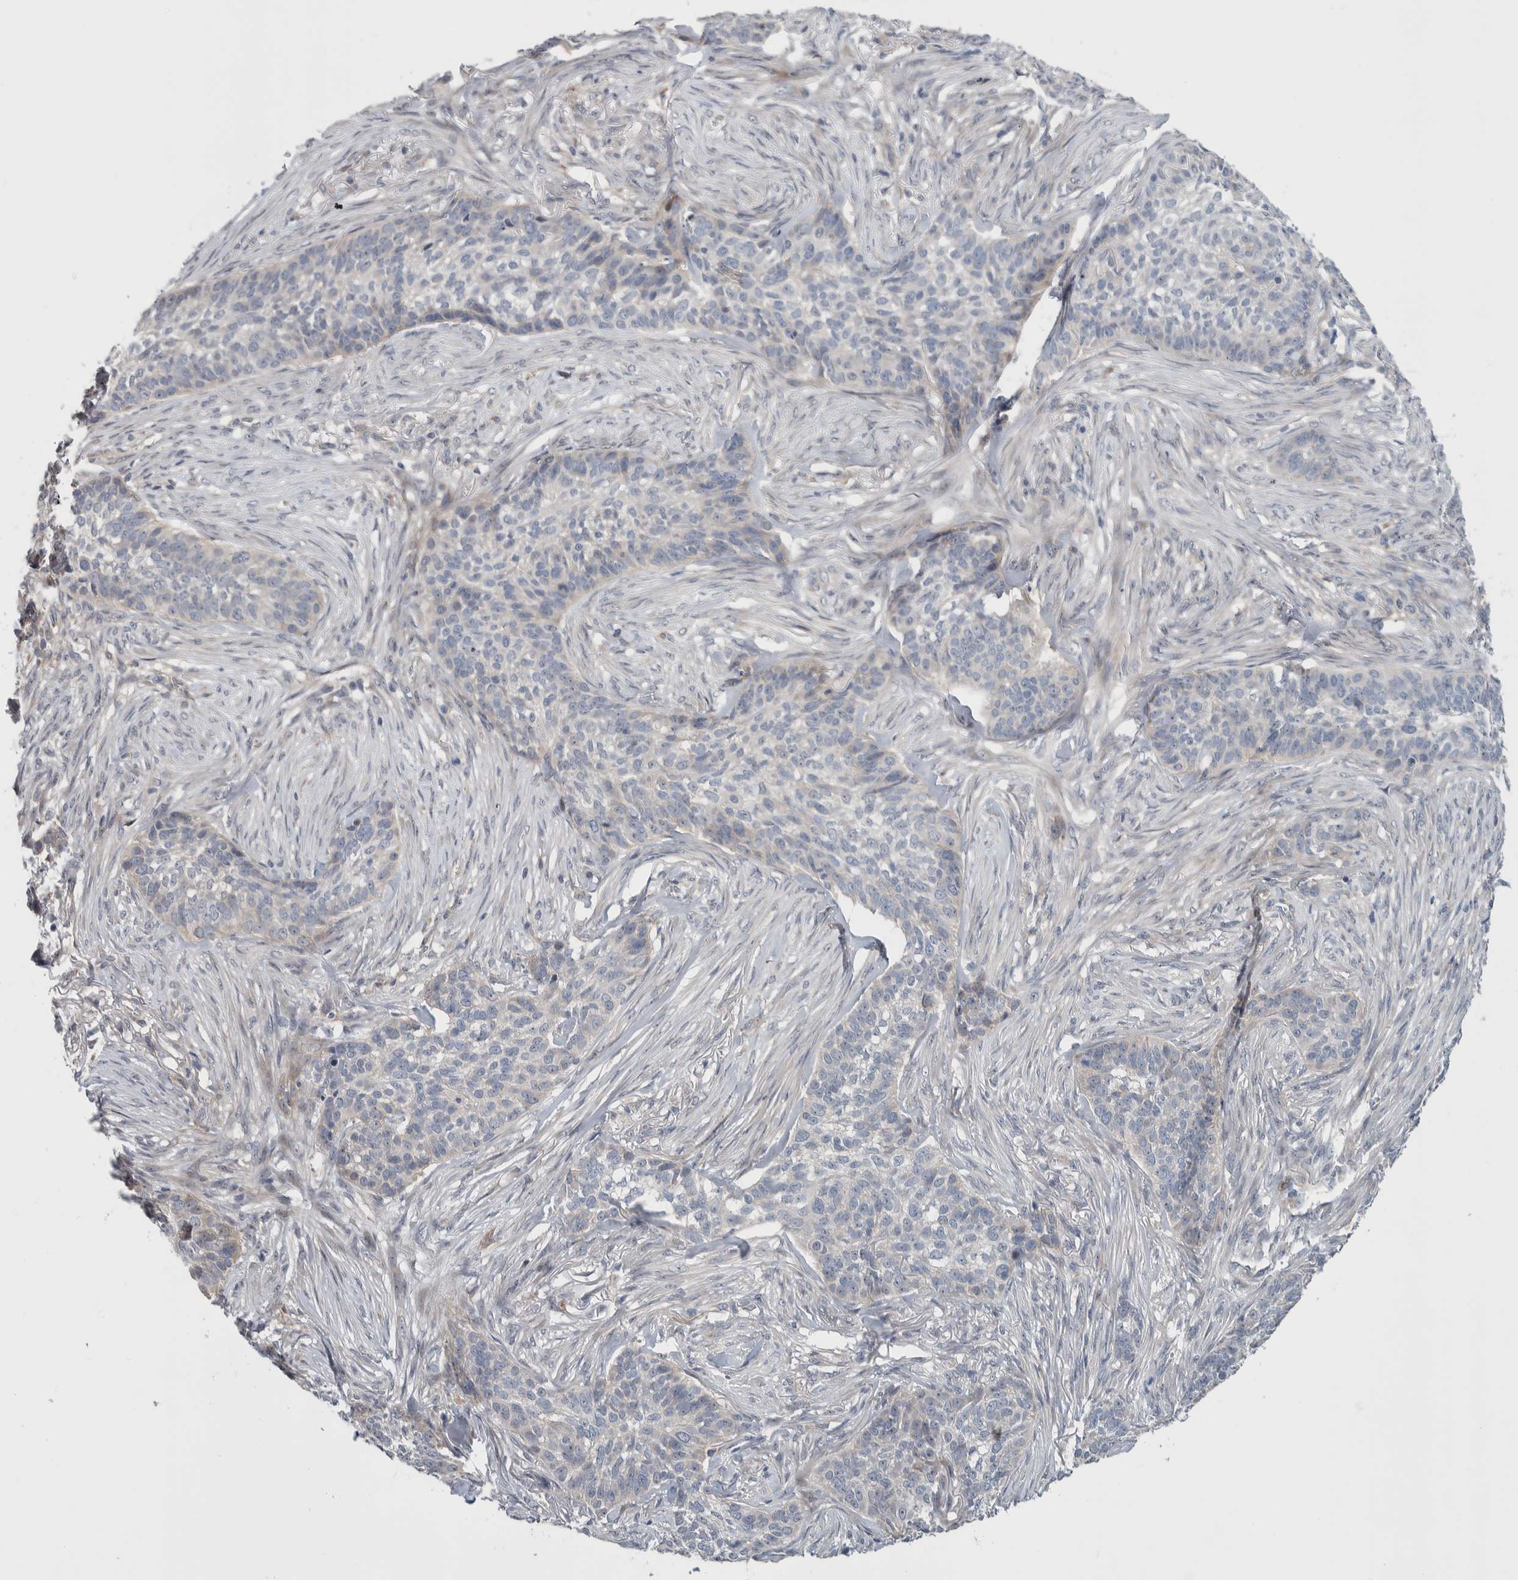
{"staining": {"intensity": "negative", "quantity": "none", "location": "none"}, "tissue": "skin cancer", "cell_type": "Tumor cells", "image_type": "cancer", "snomed": [{"axis": "morphology", "description": "Basal cell carcinoma"}, {"axis": "topography", "description": "Skin"}], "caption": "Tumor cells are negative for protein expression in human skin basal cell carcinoma.", "gene": "PRRG4", "patient": {"sex": "male", "age": 85}}